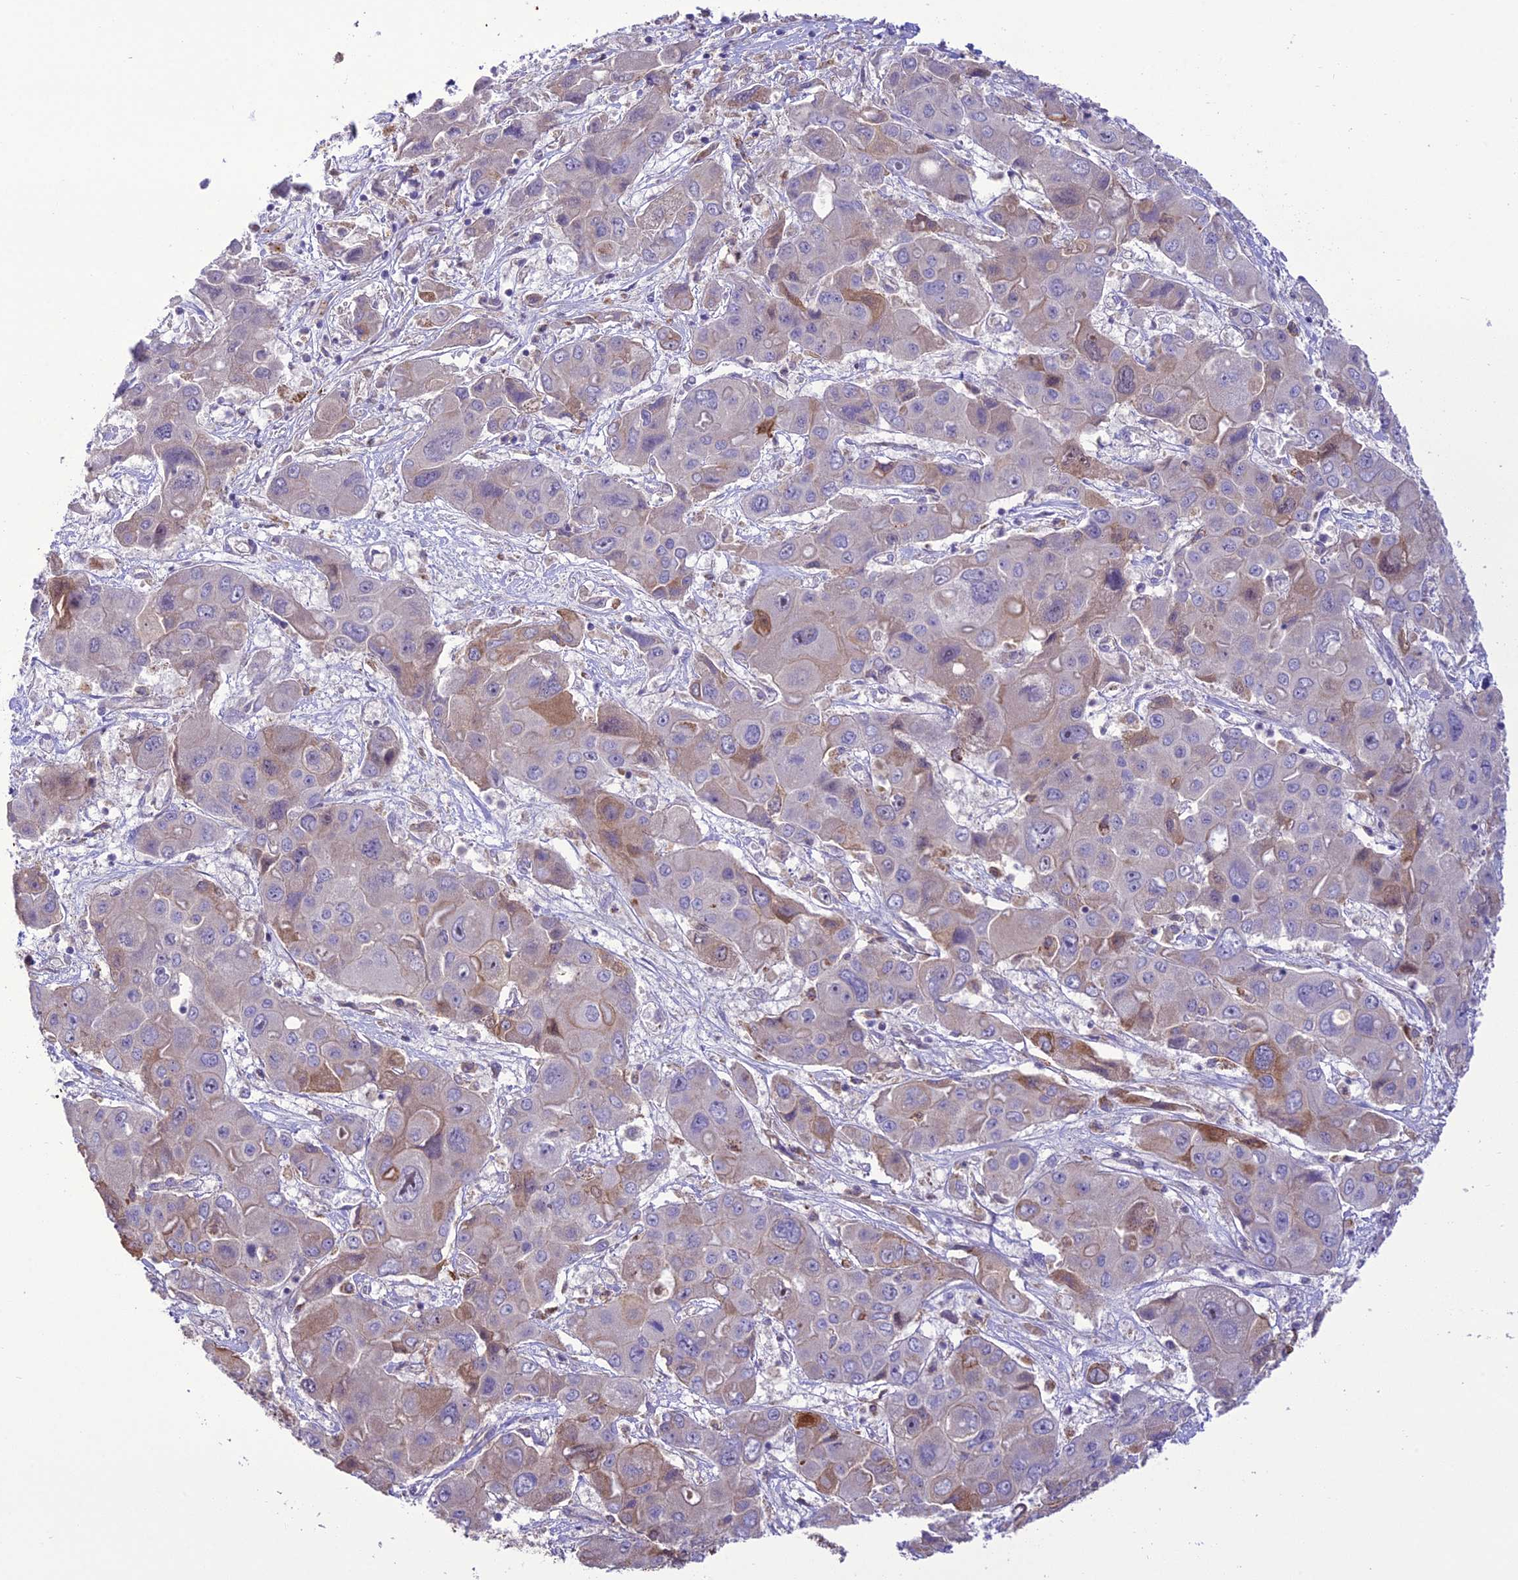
{"staining": {"intensity": "moderate", "quantity": "<25%", "location": "cytoplasmic/membranous"}, "tissue": "liver cancer", "cell_type": "Tumor cells", "image_type": "cancer", "snomed": [{"axis": "morphology", "description": "Cholangiocarcinoma"}, {"axis": "topography", "description": "Liver"}], "caption": "An IHC photomicrograph of tumor tissue is shown. Protein staining in brown highlights moderate cytoplasmic/membranous positivity in cholangiocarcinoma (liver) within tumor cells.", "gene": "TBC1D24", "patient": {"sex": "male", "age": 67}}